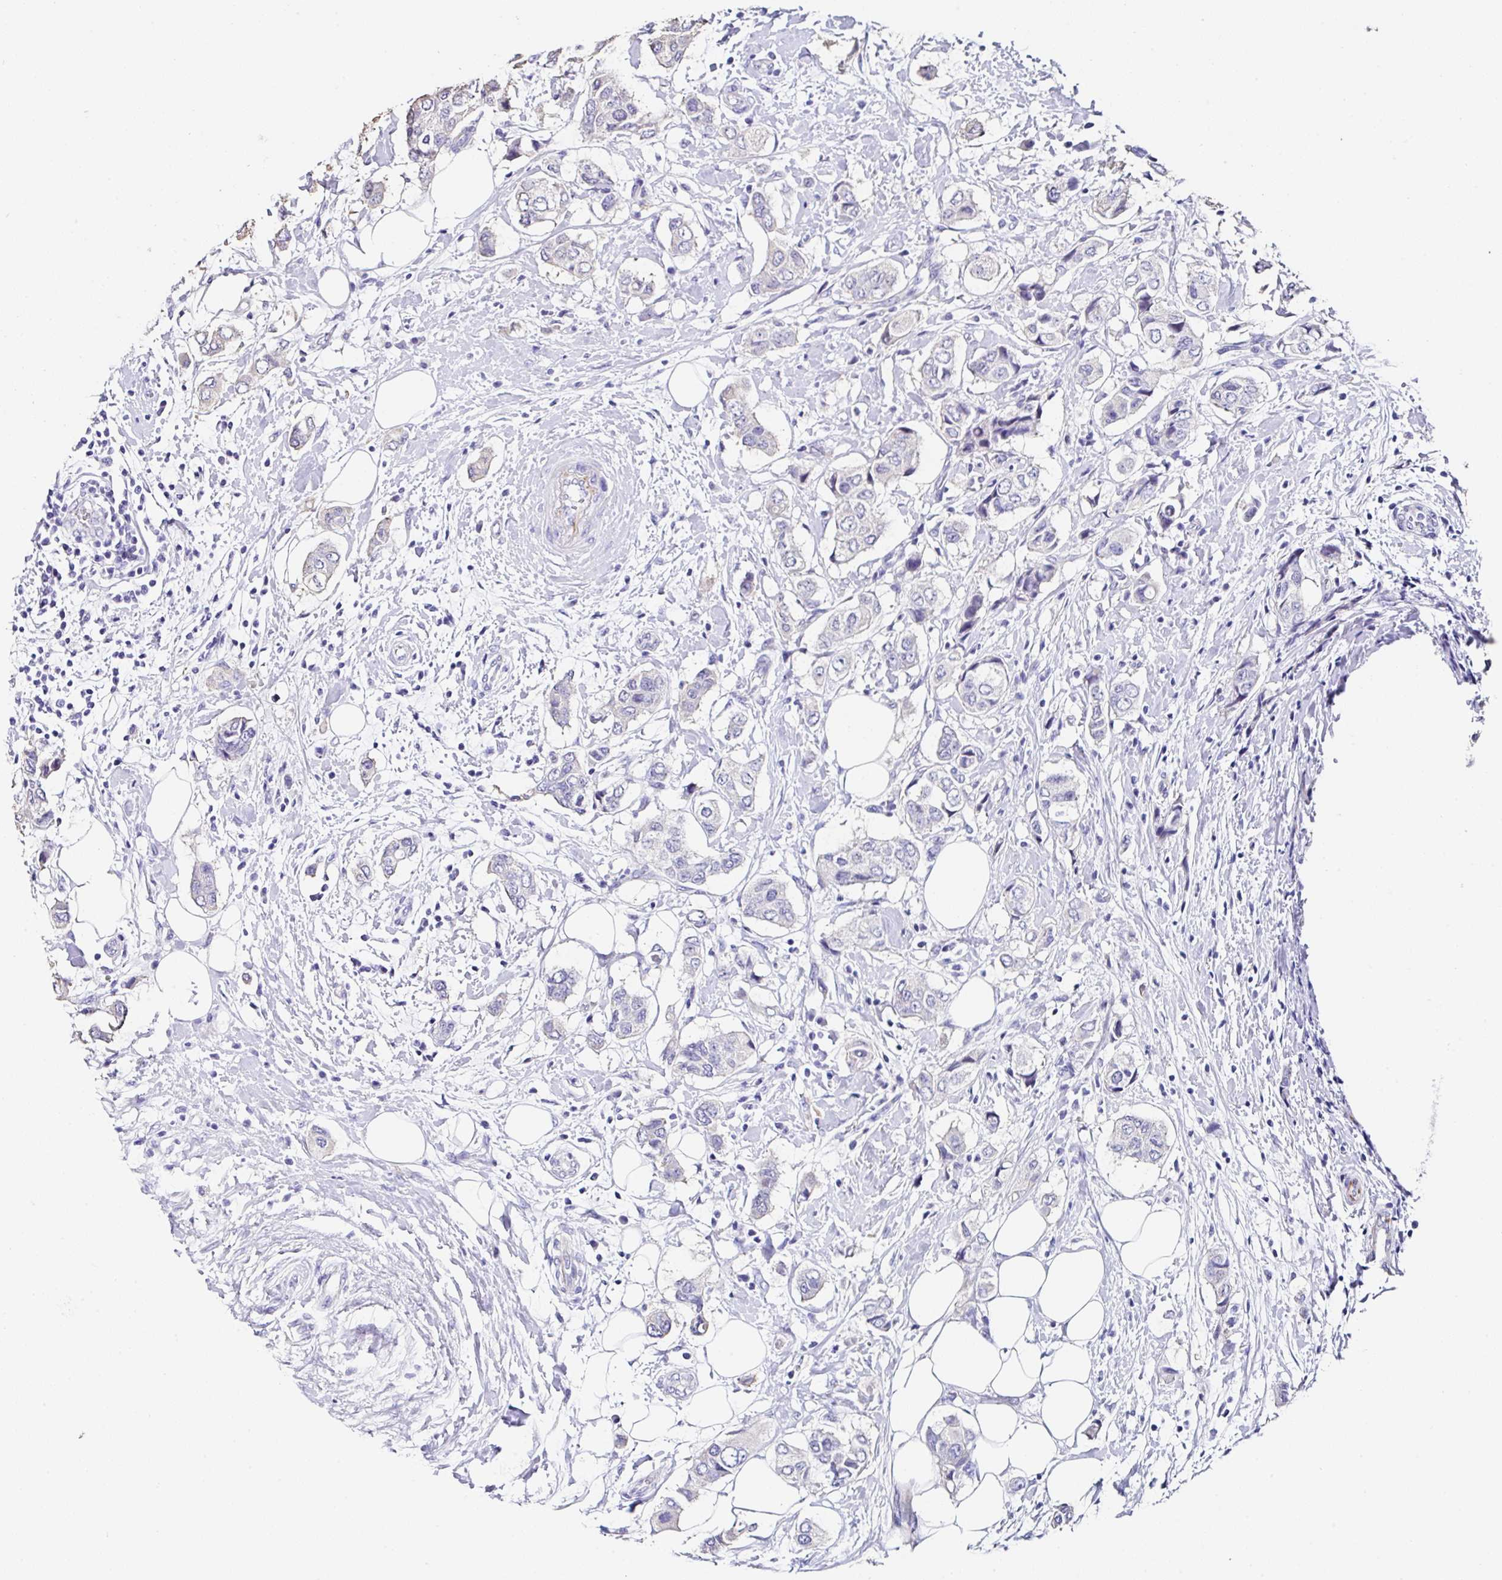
{"staining": {"intensity": "negative", "quantity": "none", "location": "none"}, "tissue": "breast cancer", "cell_type": "Tumor cells", "image_type": "cancer", "snomed": [{"axis": "morphology", "description": "Lobular carcinoma"}, {"axis": "topography", "description": "Breast"}], "caption": "A micrograph of human breast cancer is negative for staining in tumor cells.", "gene": "TMPRSS11E", "patient": {"sex": "female", "age": 51}}